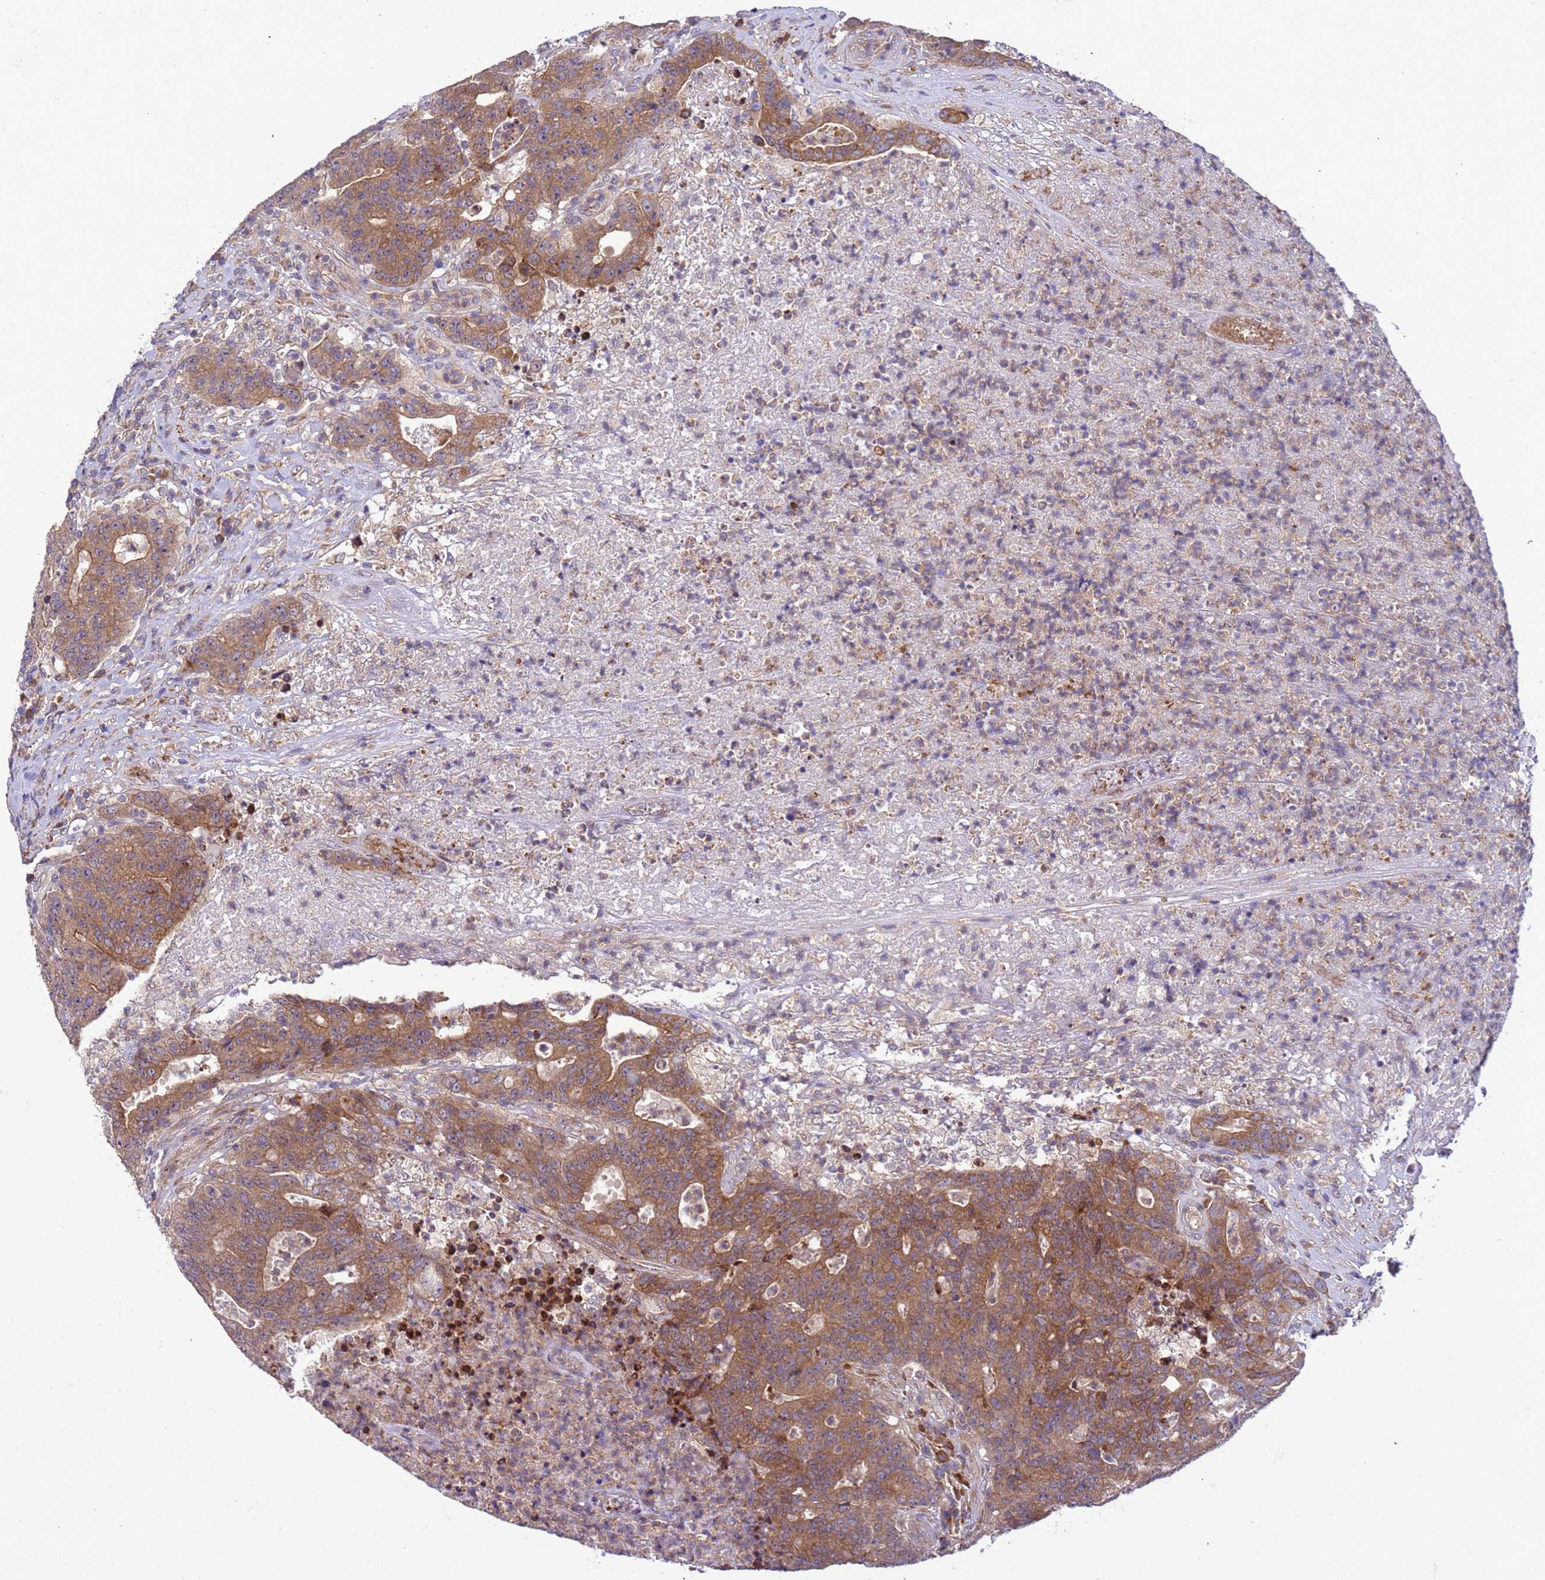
{"staining": {"intensity": "moderate", "quantity": ">75%", "location": "cytoplasmic/membranous"}, "tissue": "colorectal cancer", "cell_type": "Tumor cells", "image_type": "cancer", "snomed": [{"axis": "morphology", "description": "Adenocarcinoma, NOS"}, {"axis": "topography", "description": "Colon"}], "caption": "High-magnification brightfield microscopy of colorectal cancer stained with DAB (brown) and counterstained with hematoxylin (blue). tumor cells exhibit moderate cytoplasmic/membranous expression is present in approximately>75% of cells.", "gene": "GEN1", "patient": {"sex": "female", "age": 75}}